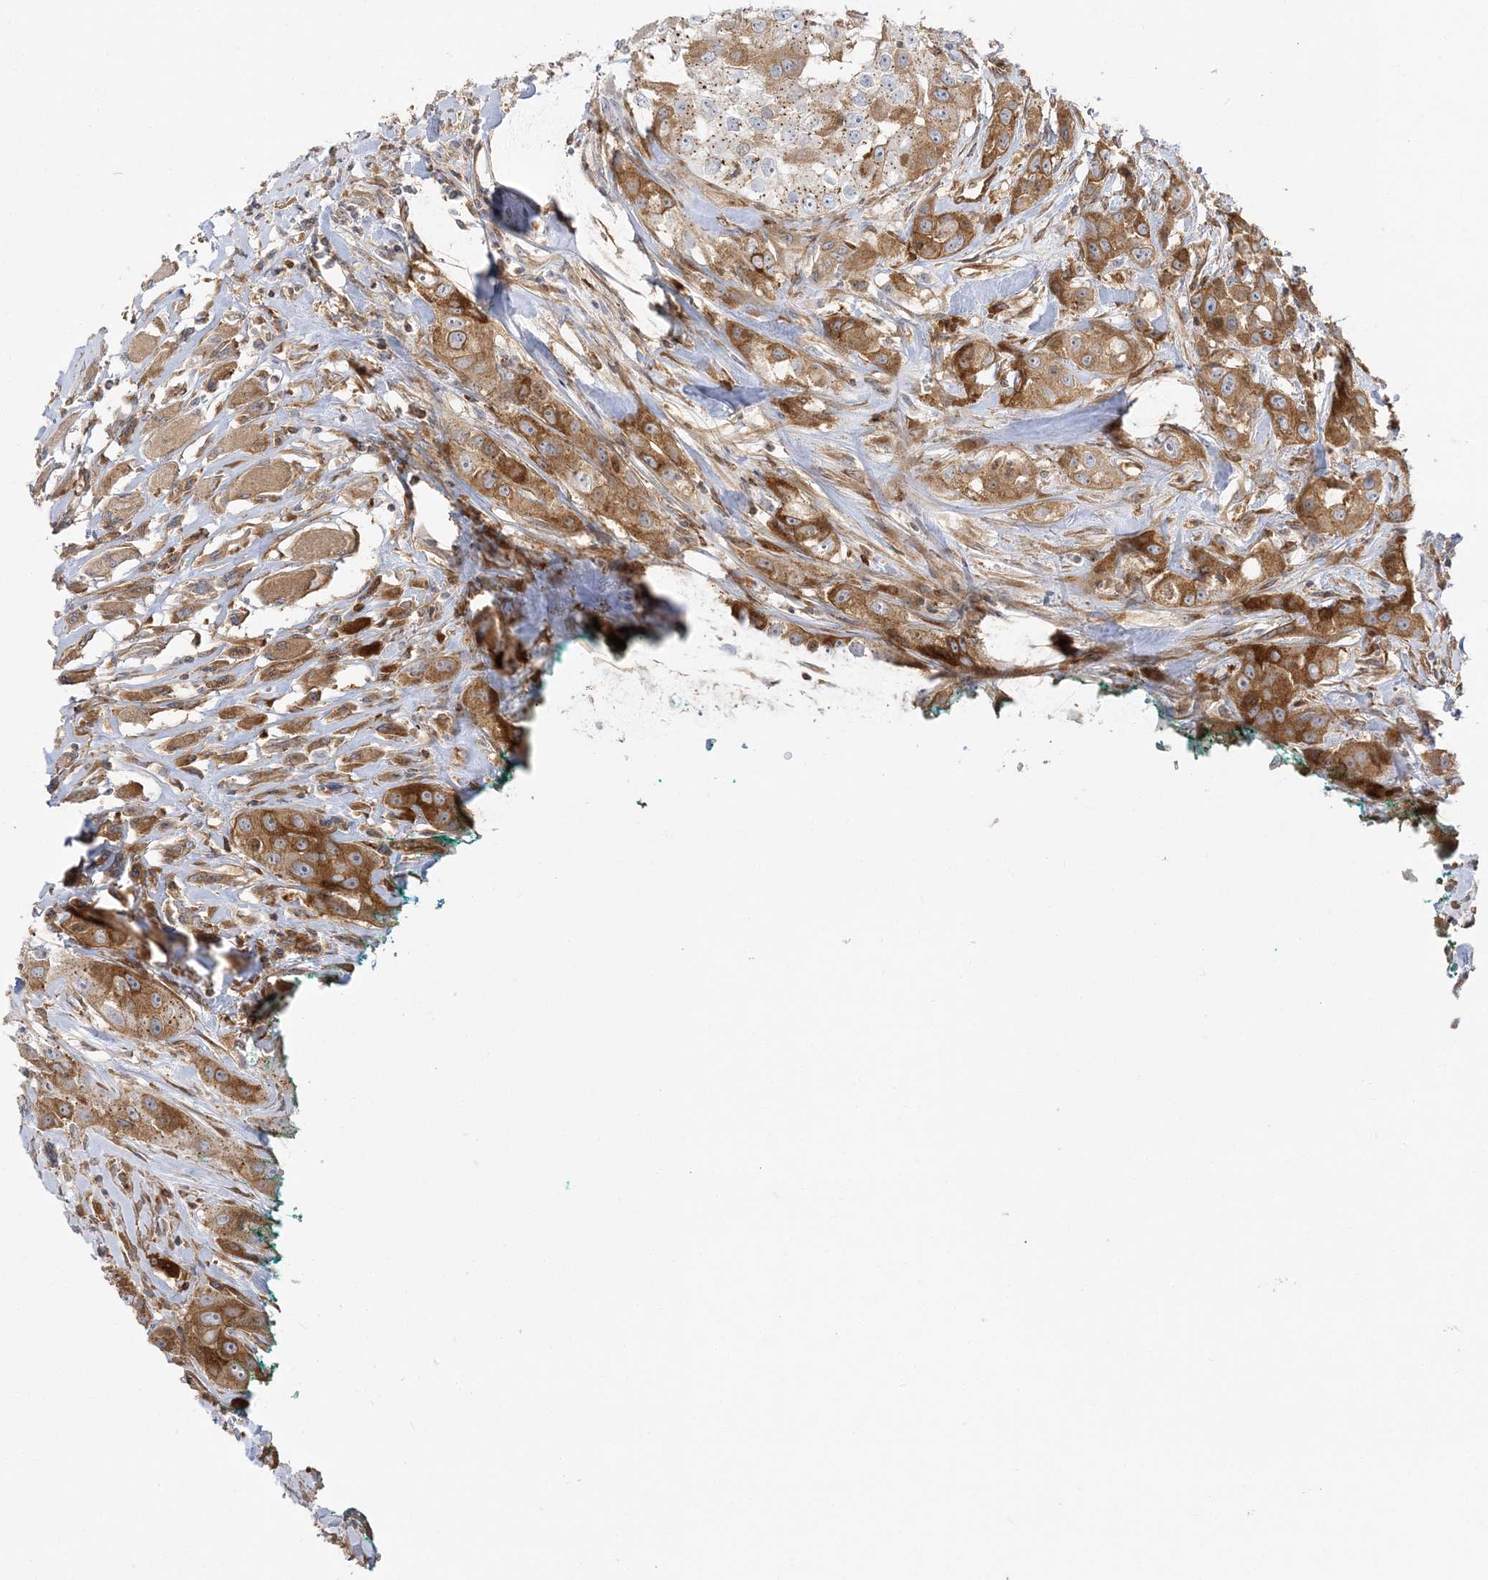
{"staining": {"intensity": "moderate", "quantity": ">75%", "location": "cytoplasmic/membranous"}, "tissue": "head and neck cancer", "cell_type": "Tumor cells", "image_type": "cancer", "snomed": [{"axis": "morphology", "description": "Normal tissue, NOS"}, {"axis": "morphology", "description": "Squamous cell carcinoma, NOS"}, {"axis": "topography", "description": "Skeletal muscle"}, {"axis": "topography", "description": "Head-Neck"}], "caption": "Immunohistochemical staining of head and neck cancer (squamous cell carcinoma) exhibits moderate cytoplasmic/membranous protein staining in approximately >75% of tumor cells.", "gene": "STAM", "patient": {"sex": "male", "age": 51}}